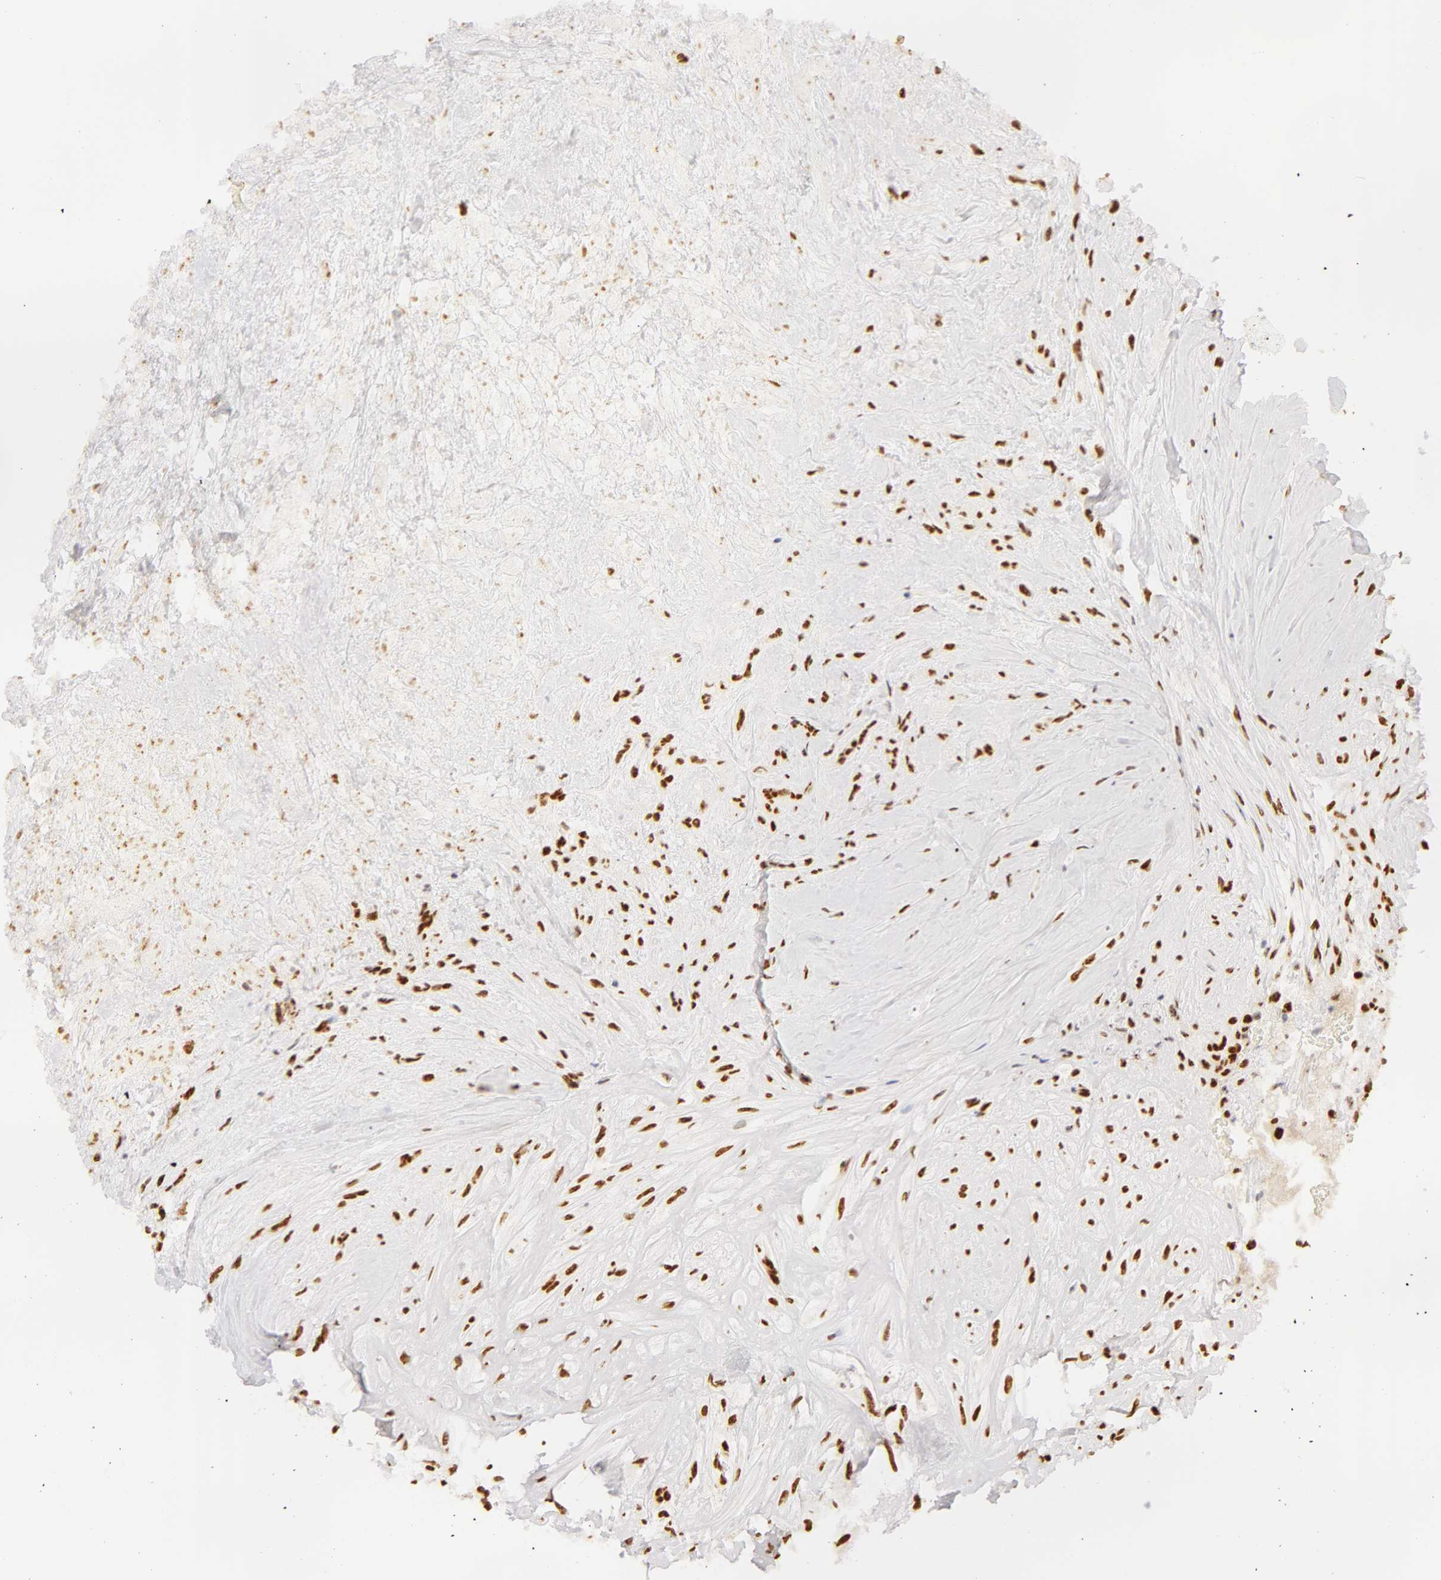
{"staining": {"intensity": "moderate", "quantity": ">75%", "location": "nuclear"}, "tissue": "glioma", "cell_type": "Tumor cells", "image_type": "cancer", "snomed": [{"axis": "morphology", "description": "Glioma, malignant, High grade"}, {"axis": "topography", "description": "Brain"}], "caption": "Moderate nuclear positivity for a protein is seen in about >75% of tumor cells of malignant high-grade glioma using immunohistochemistry.", "gene": "RBM39", "patient": {"sex": "male", "age": 48}}